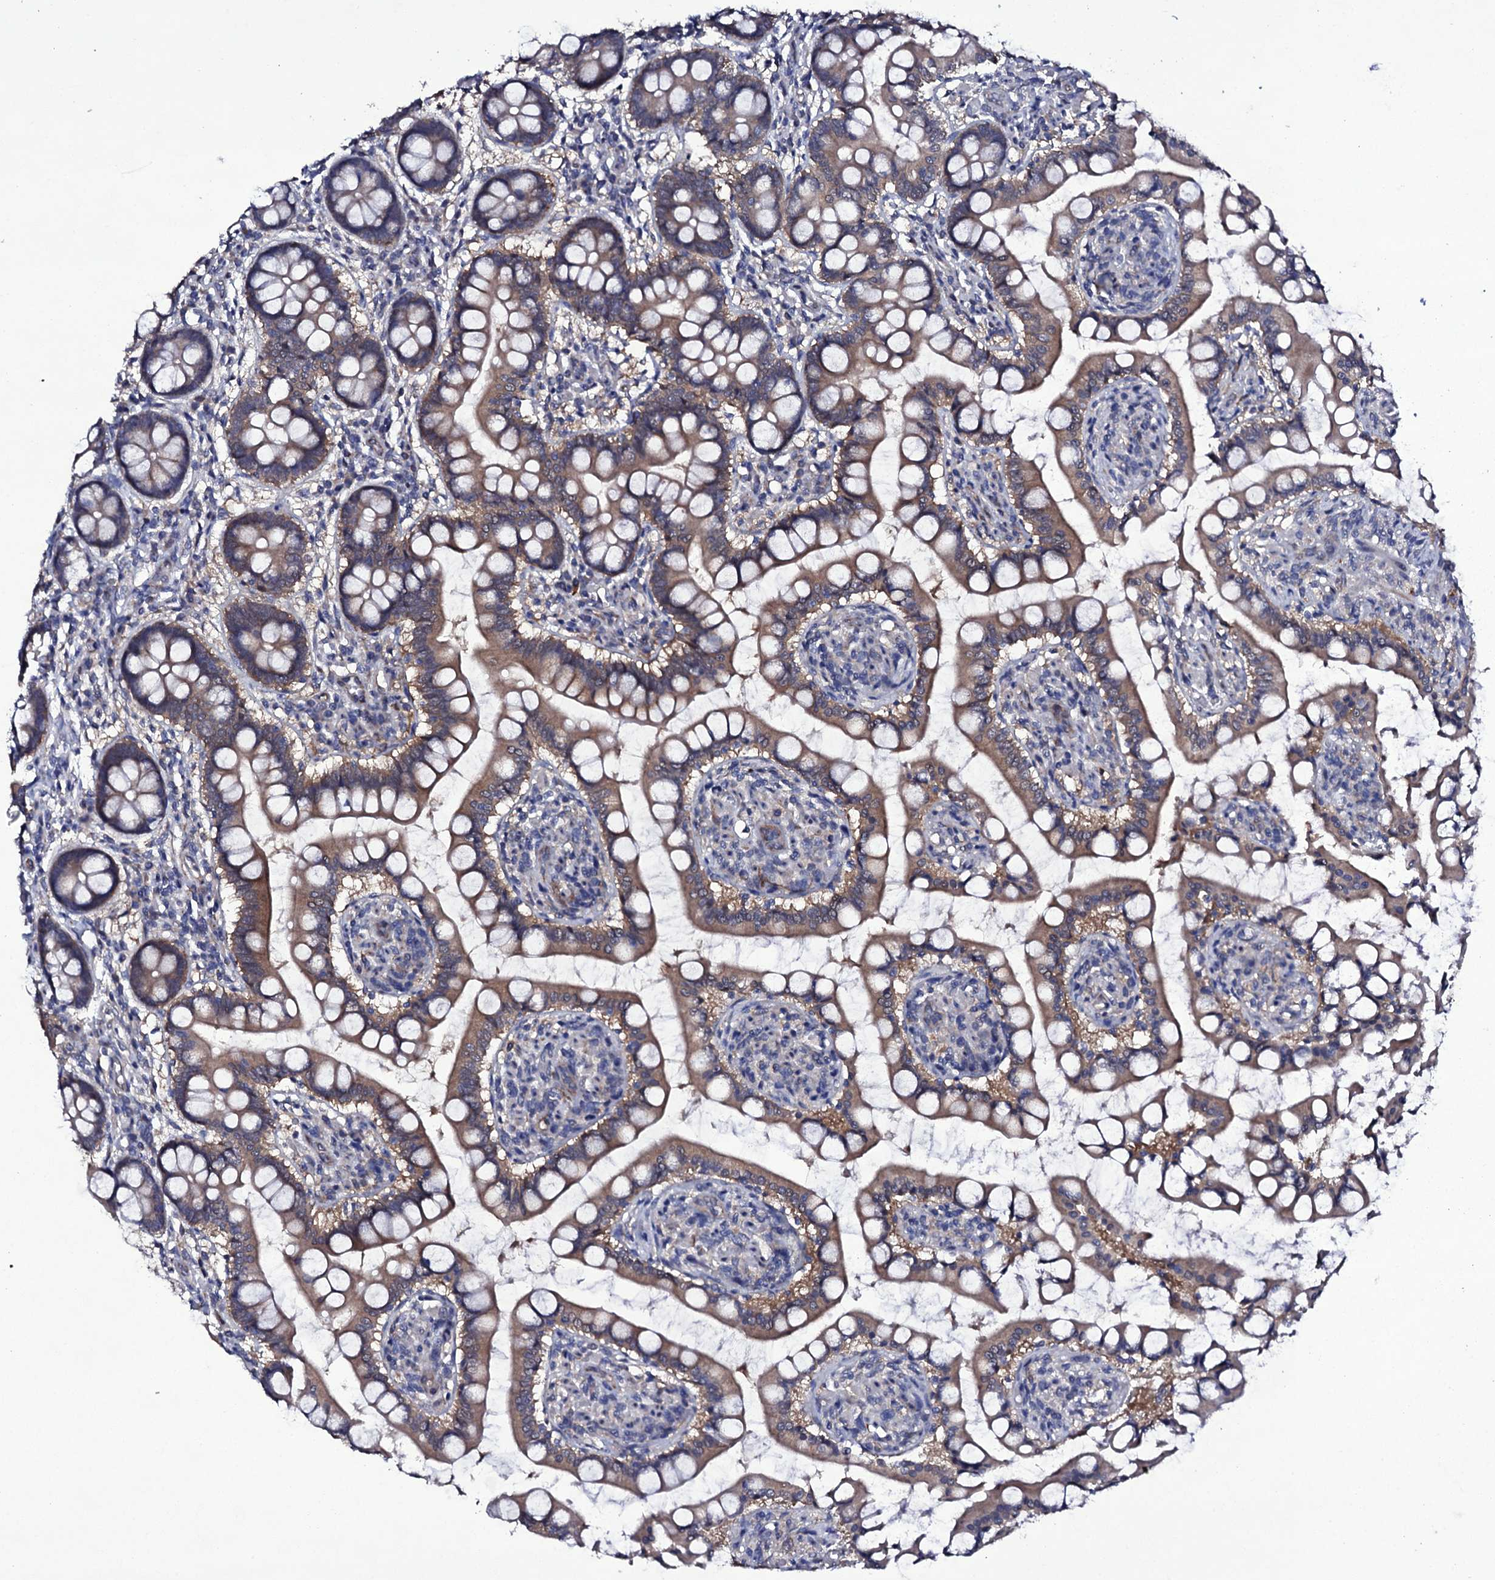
{"staining": {"intensity": "moderate", "quantity": ">75%", "location": "cytoplasmic/membranous"}, "tissue": "small intestine", "cell_type": "Glandular cells", "image_type": "normal", "snomed": [{"axis": "morphology", "description": "Normal tissue, NOS"}, {"axis": "topography", "description": "Small intestine"}], "caption": "DAB (3,3'-diaminobenzidine) immunohistochemical staining of unremarkable human small intestine reveals moderate cytoplasmic/membranous protein staining in about >75% of glandular cells. (Brightfield microscopy of DAB IHC at high magnification).", "gene": "BCL2L14", "patient": {"sex": "male", "age": 52}}